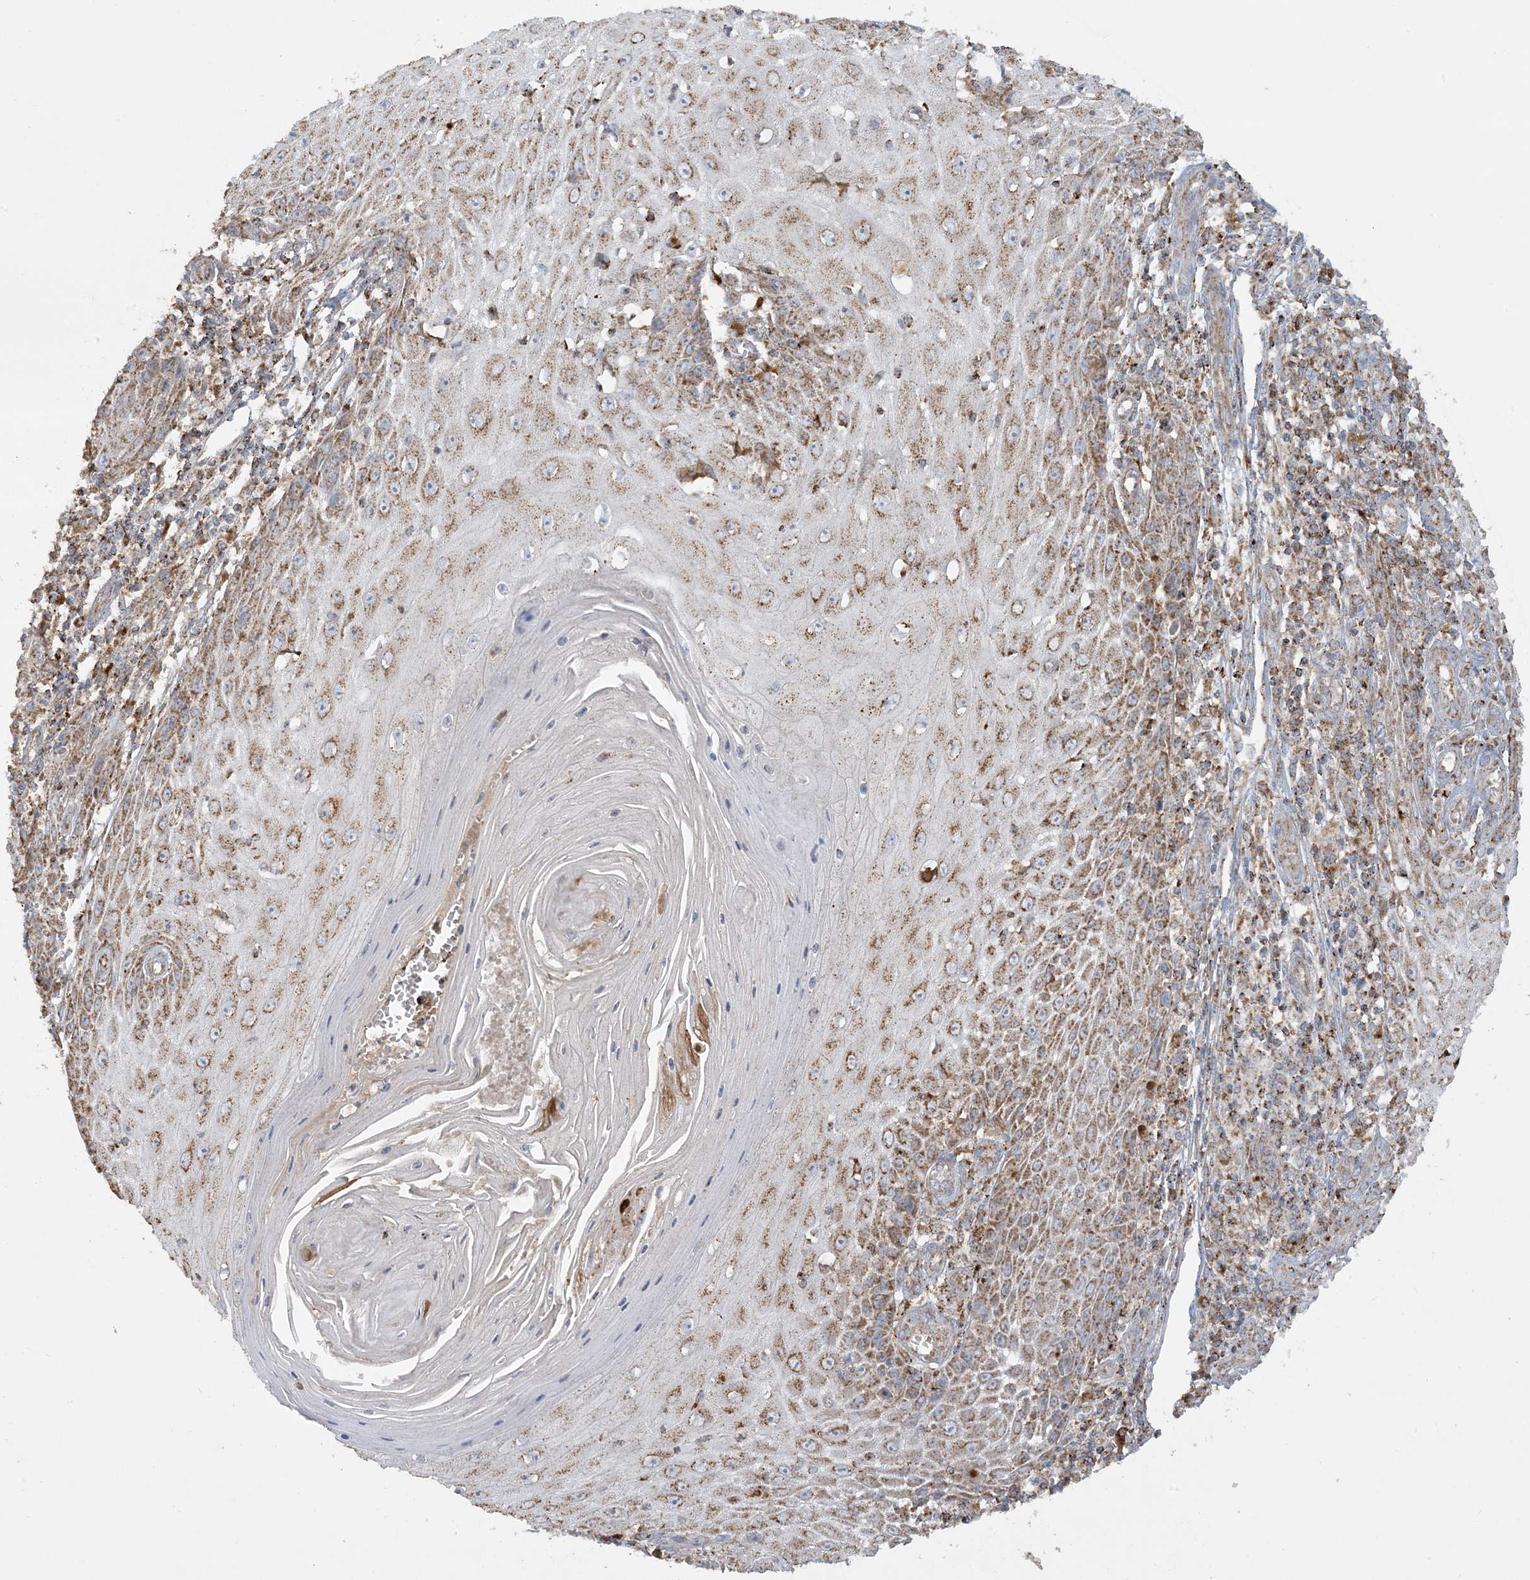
{"staining": {"intensity": "moderate", "quantity": ">75%", "location": "cytoplasmic/membranous"}, "tissue": "skin cancer", "cell_type": "Tumor cells", "image_type": "cancer", "snomed": [{"axis": "morphology", "description": "Squamous cell carcinoma, NOS"}, {"axis": "topography", "description": "Skin"}], "caption": "Moderate cytoplasmic/membranous protein staining is appreciated in approximately >75% of tumor cells in squamous cell carcinoma (skin).", "gene": "AGA", "patient": {"sex": "female", "age": 73}}